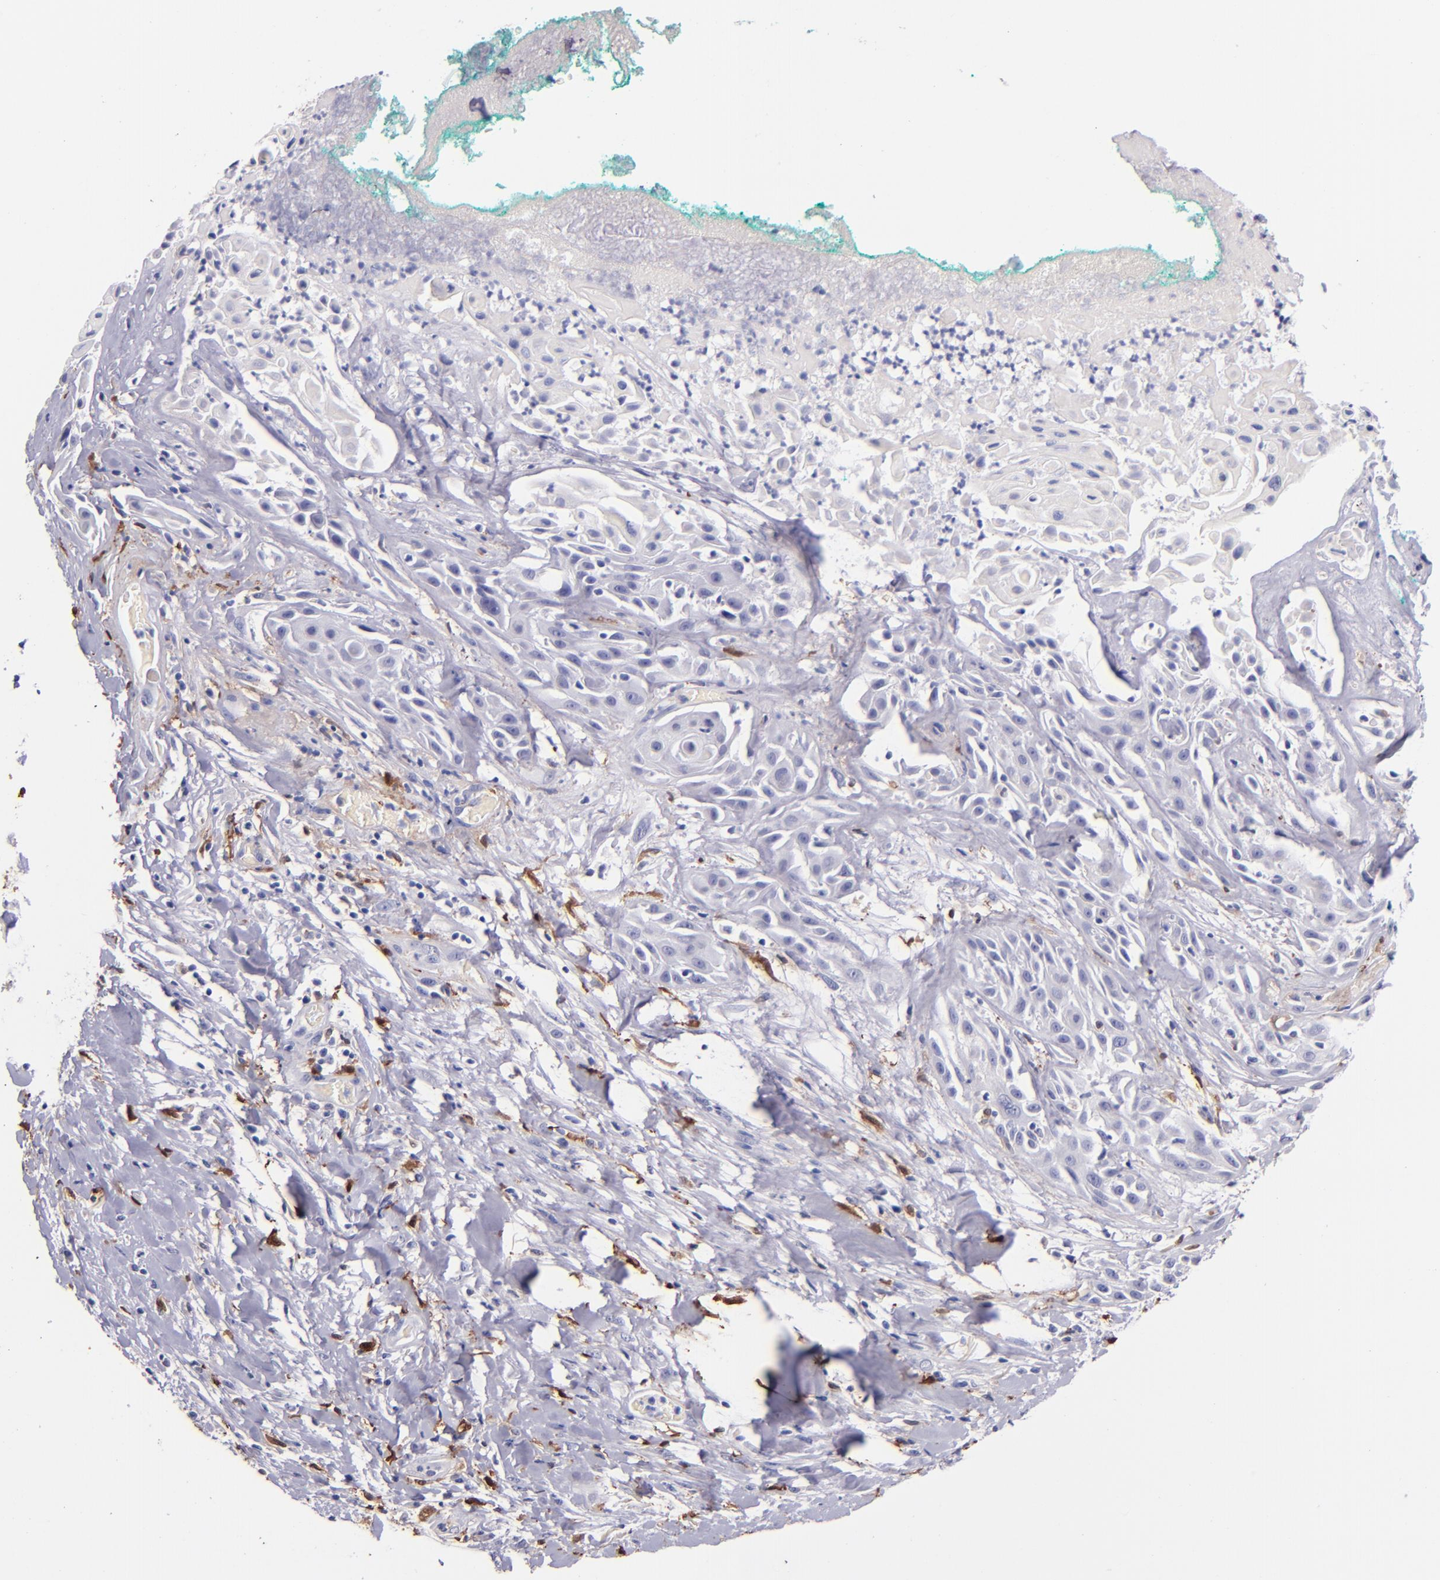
{"staining": {"intensity": "negative", "quantity": "none", "location": "none"}, "tissue": "skin cancer", "cell_type": "Tumor cells", "image_type": "cancer", "snomed": [{"axis": "morphology", "description": "Squamous cell carcinoma, NOS"}, {"axis": "topography", "description": "Skin"}, {"axis": "topography", "description": "Anal"}], "caption": "The immunohistochemistry micrograph has no significant staining in tumor cells of skin cancer tissue. The staining is performed using DAB (3,3'-diaminobenzidine) brown chromogen with nuclei counter-stained in using hematoxylin.", "gene": "F13A1", "patient": {"sex": "male", "age": 64}}